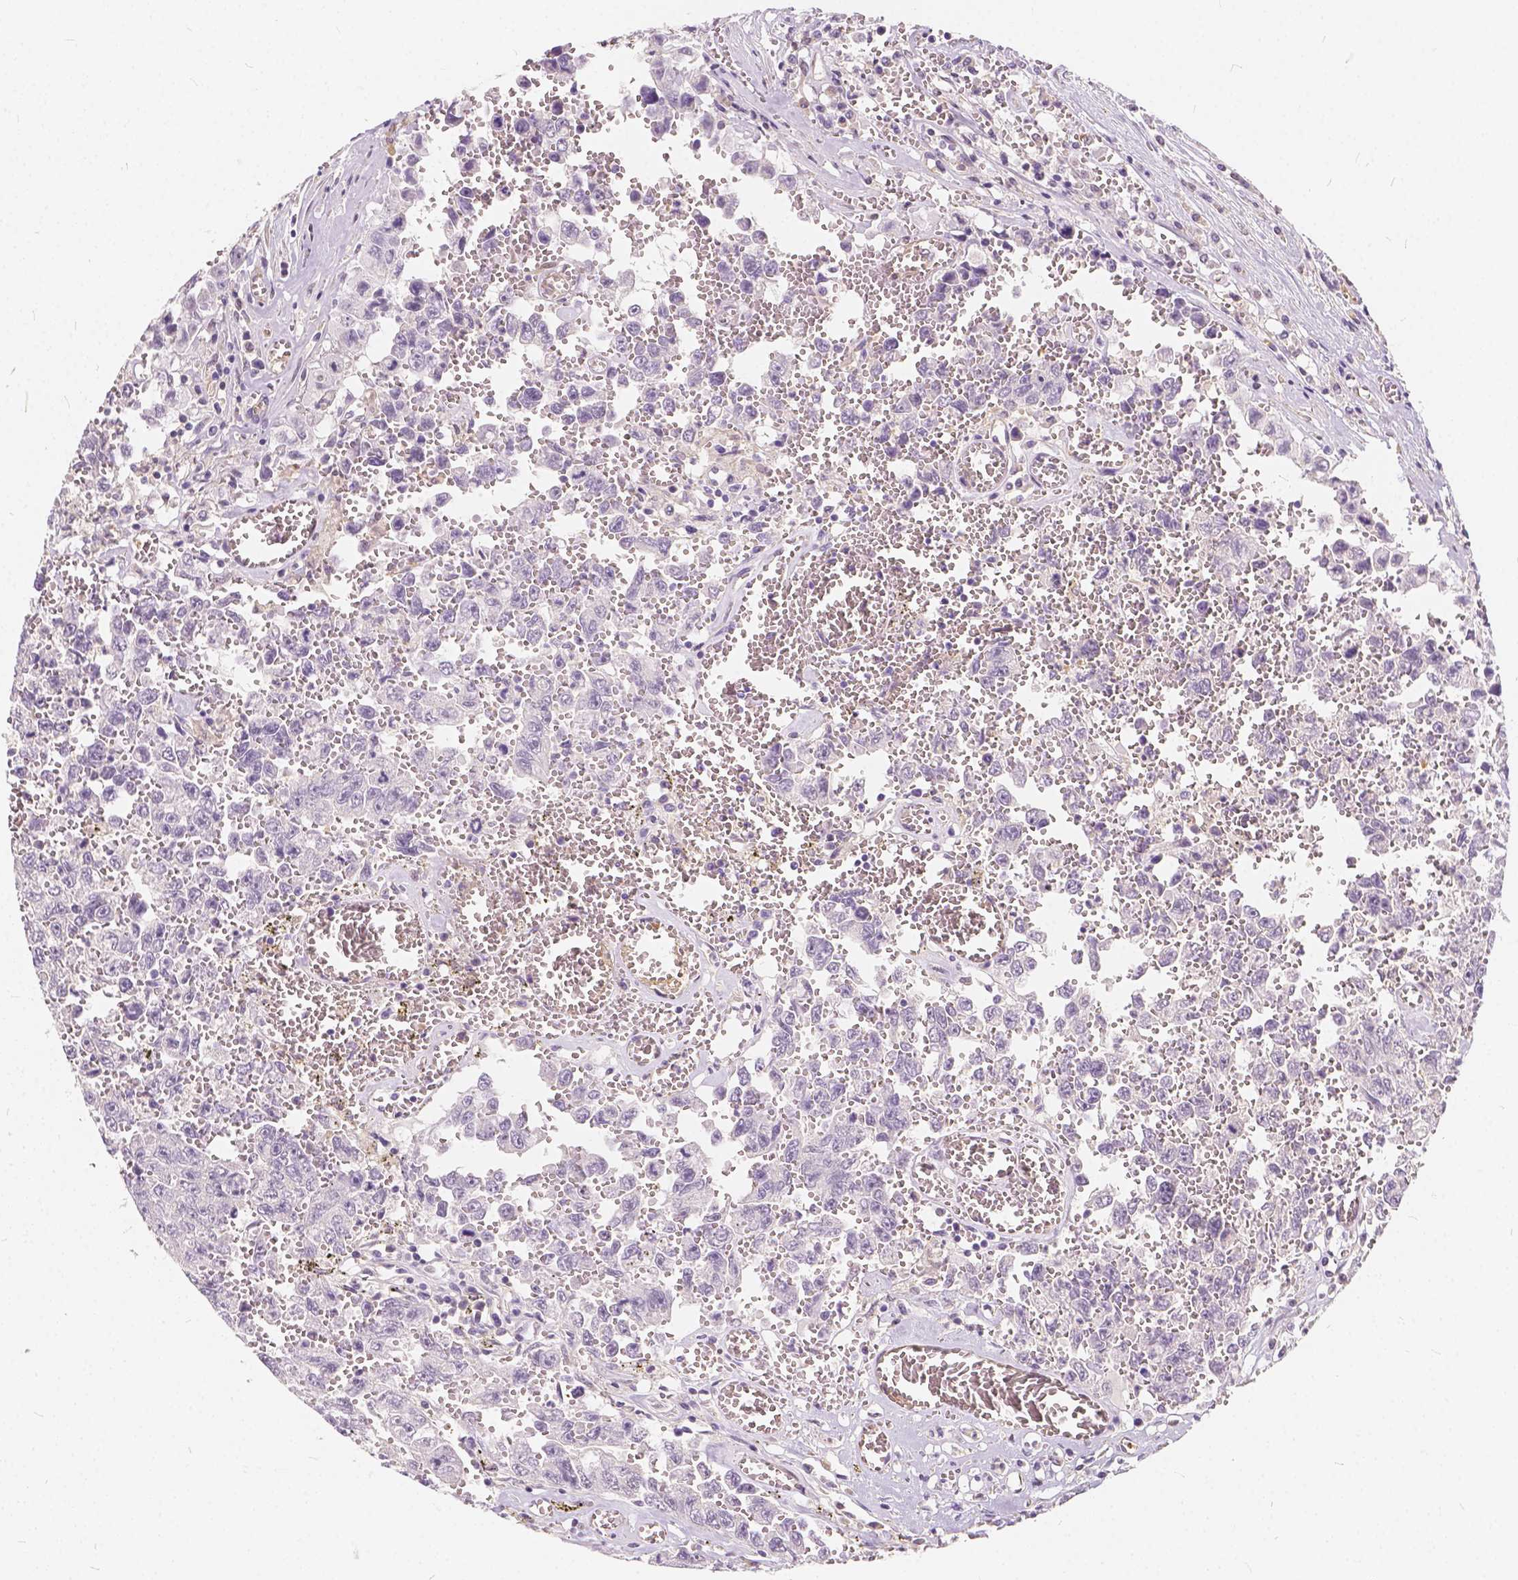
{"staining": {"intensity": "negative", "quantity": "none", "location": "none"}, "tissue": "testis cancer", "cell_type": "Tumor cells", "image_type": "cancer", "snomed": [{"axis": "morphology", "description": "Carcinoma, Embryonal, NOS"}, {"axis": "topography", "description": "Testis"}], "caption": "This image is of embryonal carcinoma (testis) stained with immunohistochemistry to label a protein in brown with the nuclei are counter-stained blue. There is no staining in tumor cells. (DAB immunohistochemistry (IHC) visualized using brightfield microscopy, high magnification).", "gene": "KIAA0513", "patient": {"sex": "male", "age": 36}}